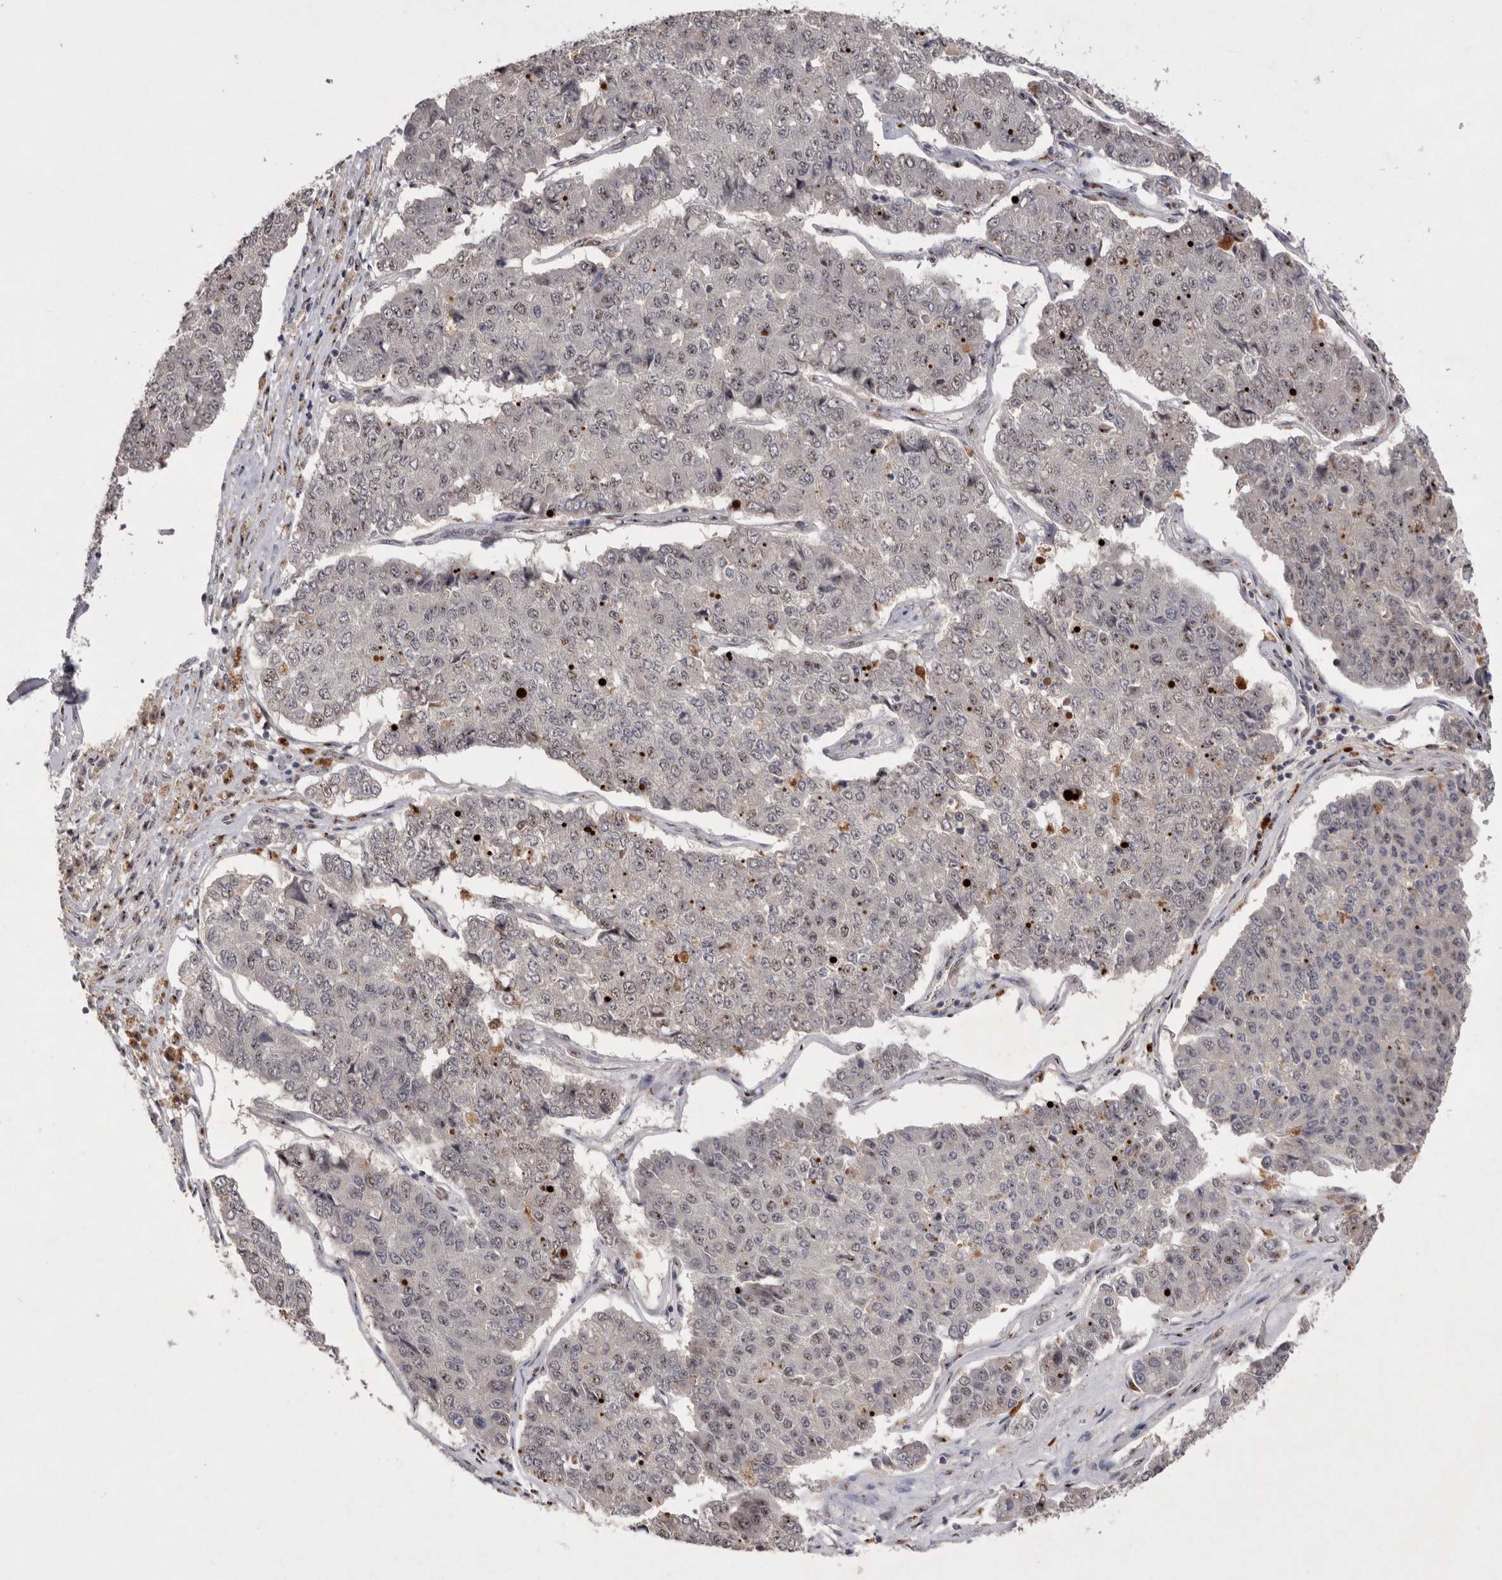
{"staining": {"intensity": "weak", "quantity": "25%-75%", "location": "nuclear"}, "tissue": "pancreatic cancer", "cell_type": "Tumor cells", "image_type": "cancer", "snomed": [{"axis": "morphology", "description": "Adenocarcinoma, NOS"}, {"axis": "topography", "description": "Pancreas"}], "caption": "Pancreatic cancer stained with IHC shows weak nuclear positivity in approximately 25%-75% of tumor cells.", "gene": "HUS1", "patient": {"sex": "male", "age": 50}}